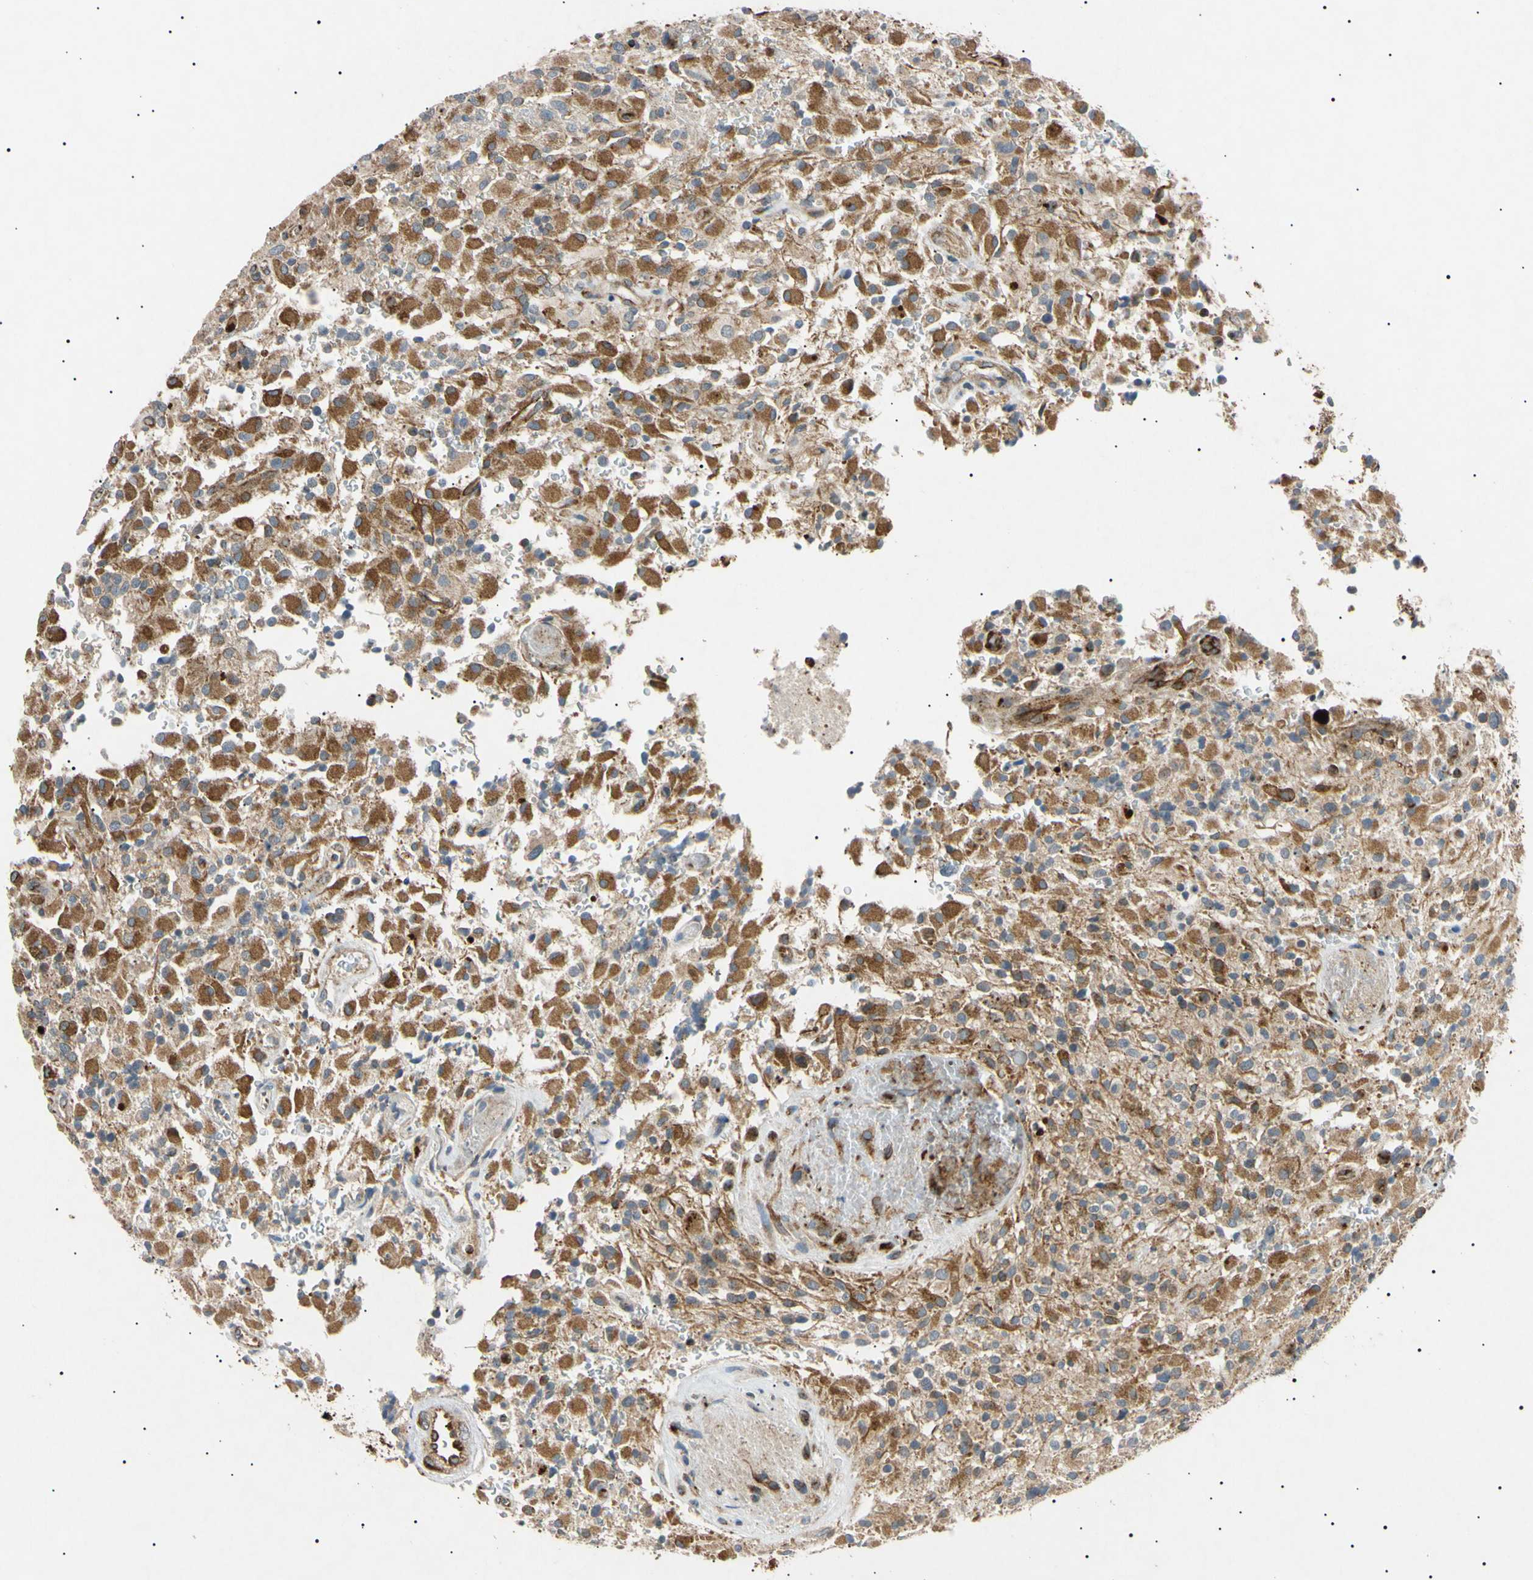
{"staining": {"intensity": "moderate", "quantity": ">75%", "location": "cytoplasmic/membranous"}, "tissue": "glioma", "cell_type": "Tumor cells", "image_type": "cancer", "snomed": [{"axis": "morphology", "description": "Glioma, malignant, High grade"}, {"axis": "topography", "description": "Brain"}], "caption": "Immunohistochemical staining of human malignant glioma (high-grade) demonstrates medium levels of moderate cytoplasmic/membranous protein positivity in about >75% of tumor cells.", "gene": "TUBB4A", "patient": {"sex": "male", "age": 71}}